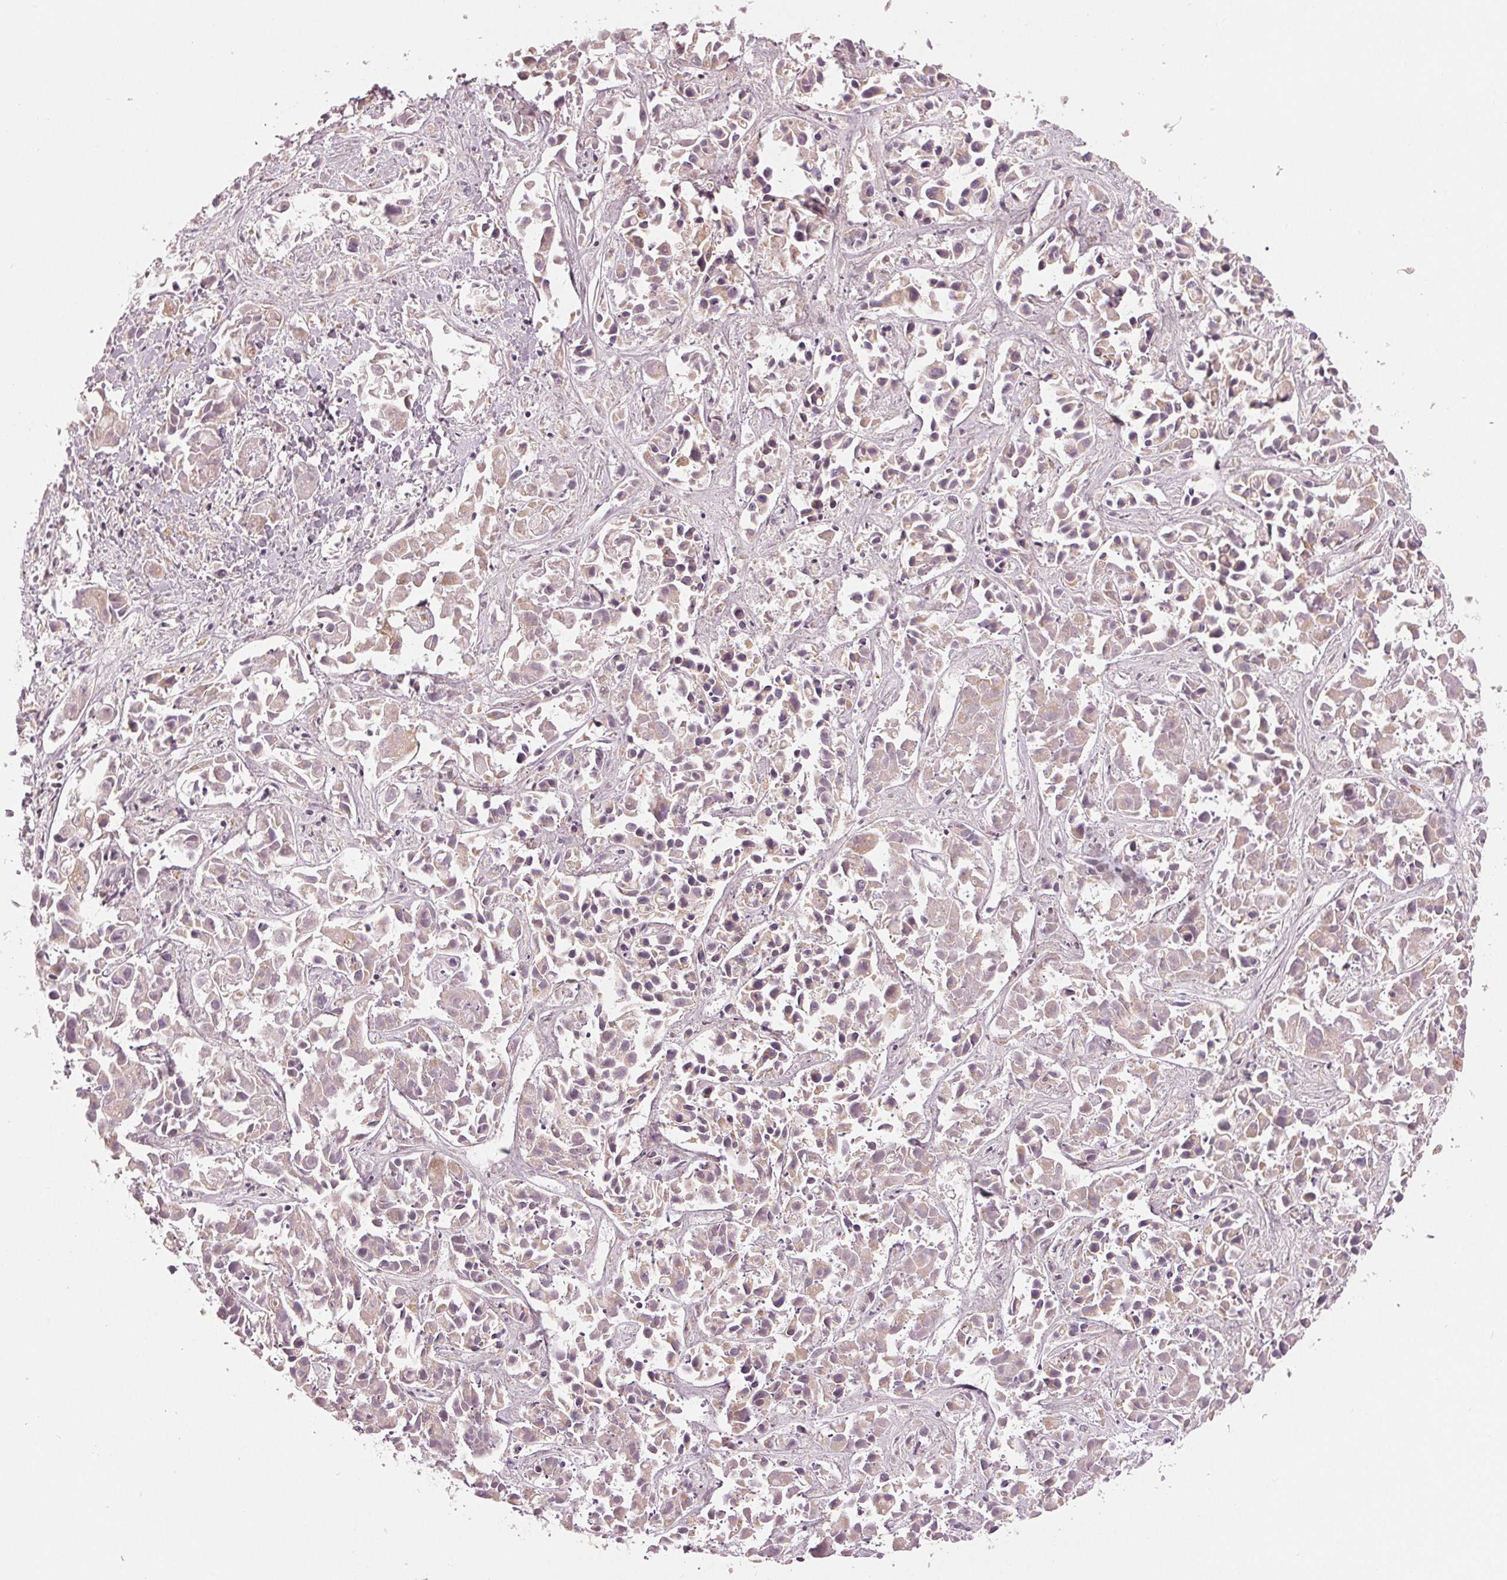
{"staining": {"intensity": "negative", "quantity": "none", "location": "none"}, "tissue": "liver cancer", "cell_type": "Tumor cells", "image_type": "cancer", "snomed": [{"axis": "morphology", "description": "Cholangiocarcinoma"}, {"axis": "topography", "description": "Liver"}], "caption": "This is an IHC histopathology image of cholangiocarcinoma (liver). There is no expression in tumor cells.", "gene": "ZNF605", "patient": {"sex": "female", "age": 81}}